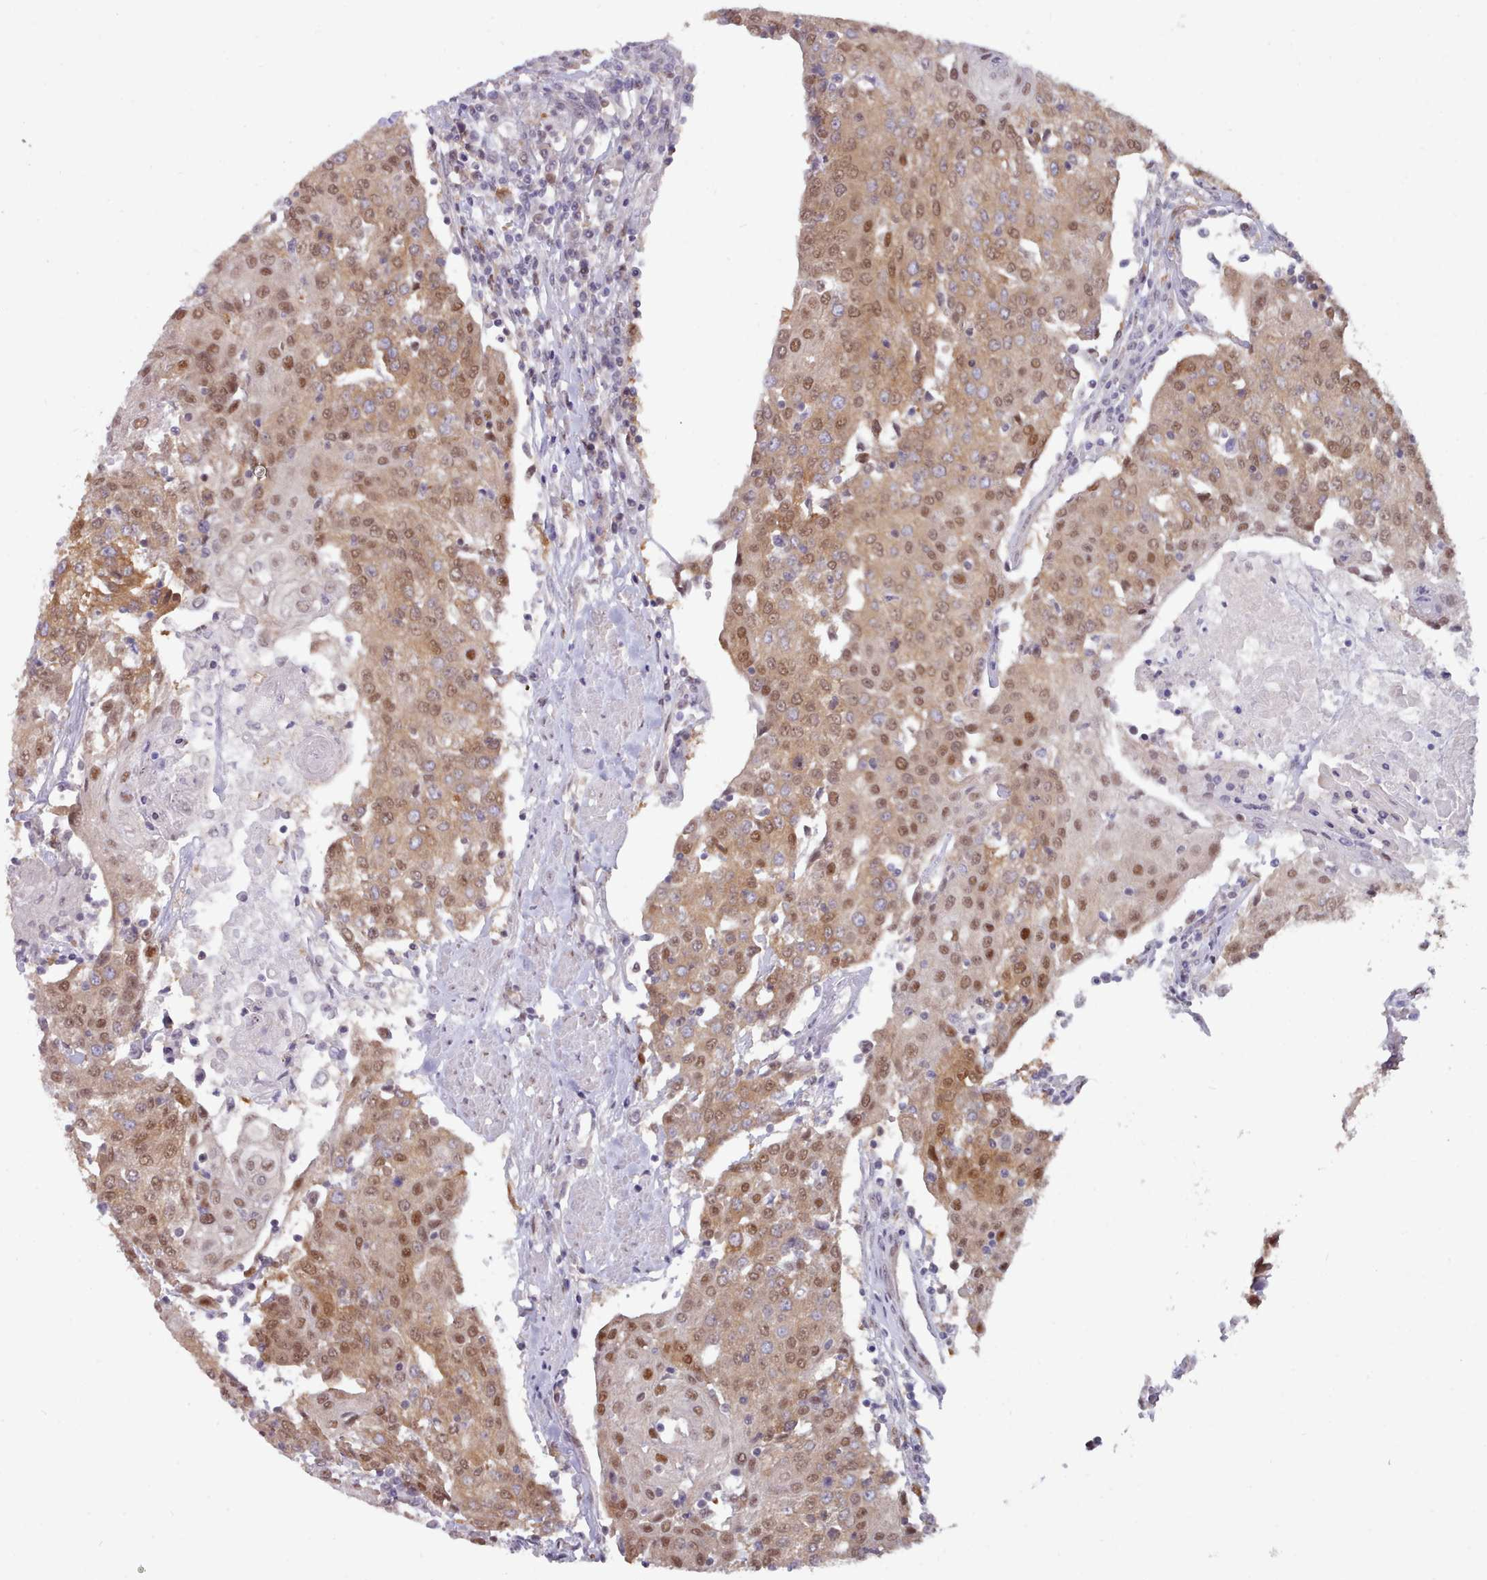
{"staining": {"intensity": "moderate", "quantity": ">75%", "location": "cytoplasmic/membranous,nuclear"}, "tissue": "urothelial cancer", "cell_type": "Tumor cells", "image_type": "cancer", "snomed": [{"axis": "morphology", "description": "Urothelial carcinoma, High grade"}, {"axis": "topography", "description": "Urinary bladder"}], "caption": "Immunohistochemical staining of urothelial cancer displays moderate cytoplasmic/membranous and nuclear protein expression in approximately >75% of tumor cells.", "gene": "CES3", "patient": {"sex": "female", "age": 85}}